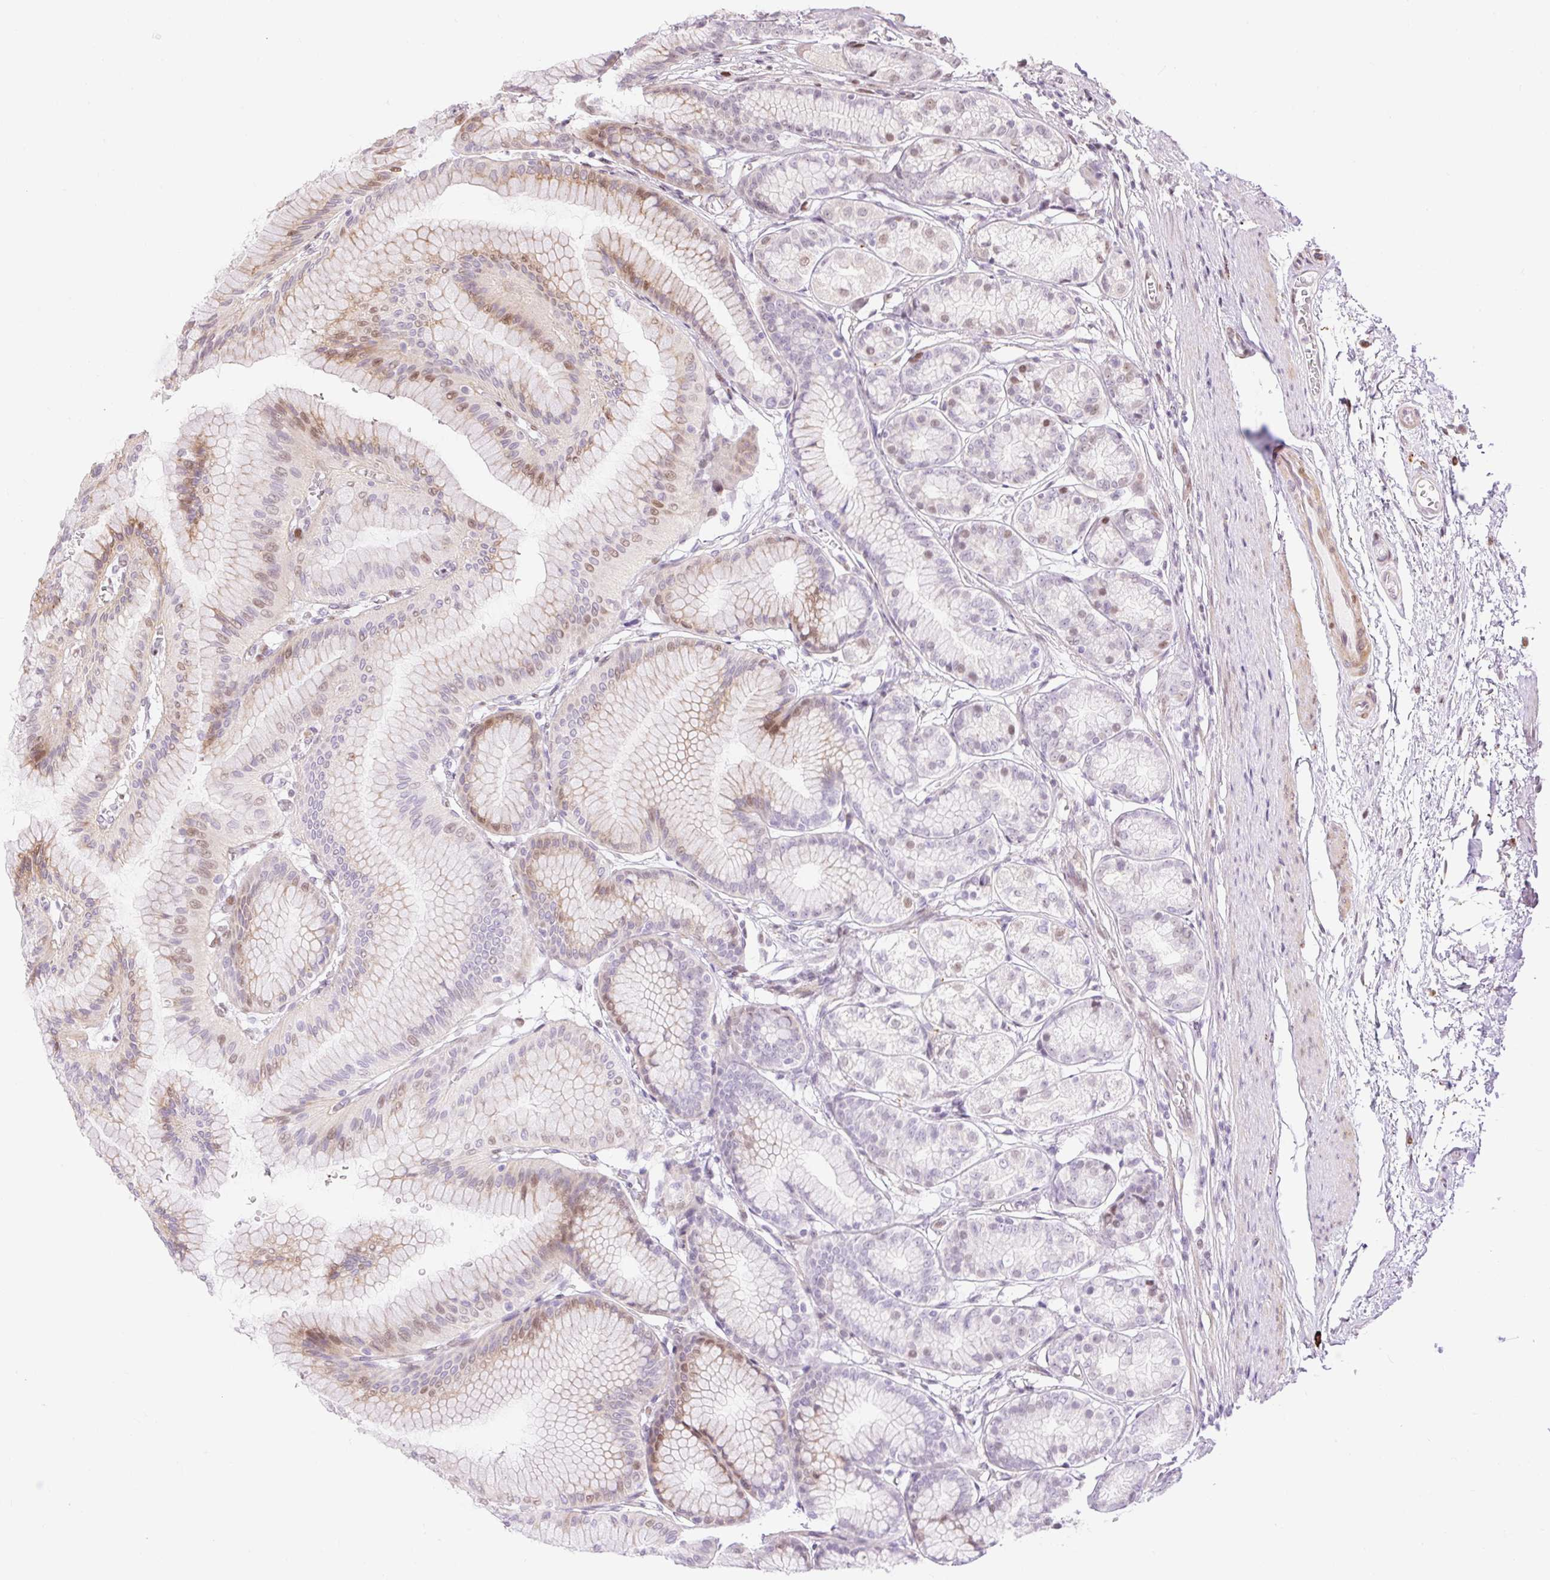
{"staining": {"intensity": "moderate", "quantity": "25%-75%", "location": "cytoplasmic/membranous,nuclear"}, "tissue": "stomach", "cell_type": "Glandular cells", "image_type": "normal", "snomed": [{"axis": "morphology", "description": "Normal tissue, NOS"}, {"axis": "morphology", "description": "Adenocarcinoma, NOS"}, {"axis": "morphology", "description": "Adenocarcinoma, High grade"}, {"axis": "topography", "description": "Stomach, upper"}, {"axis": "topography", "description": "Stomach"}], "caption": "Normal stomach was stained to show a protein in brown. There is medium levels of moderate cytoplasmic/membranous,nuclear positivity in approximately 25%-75% of glandular cells.", "gene": "RIPPLY3", "patient": {"sex": "female", "age": 65}}